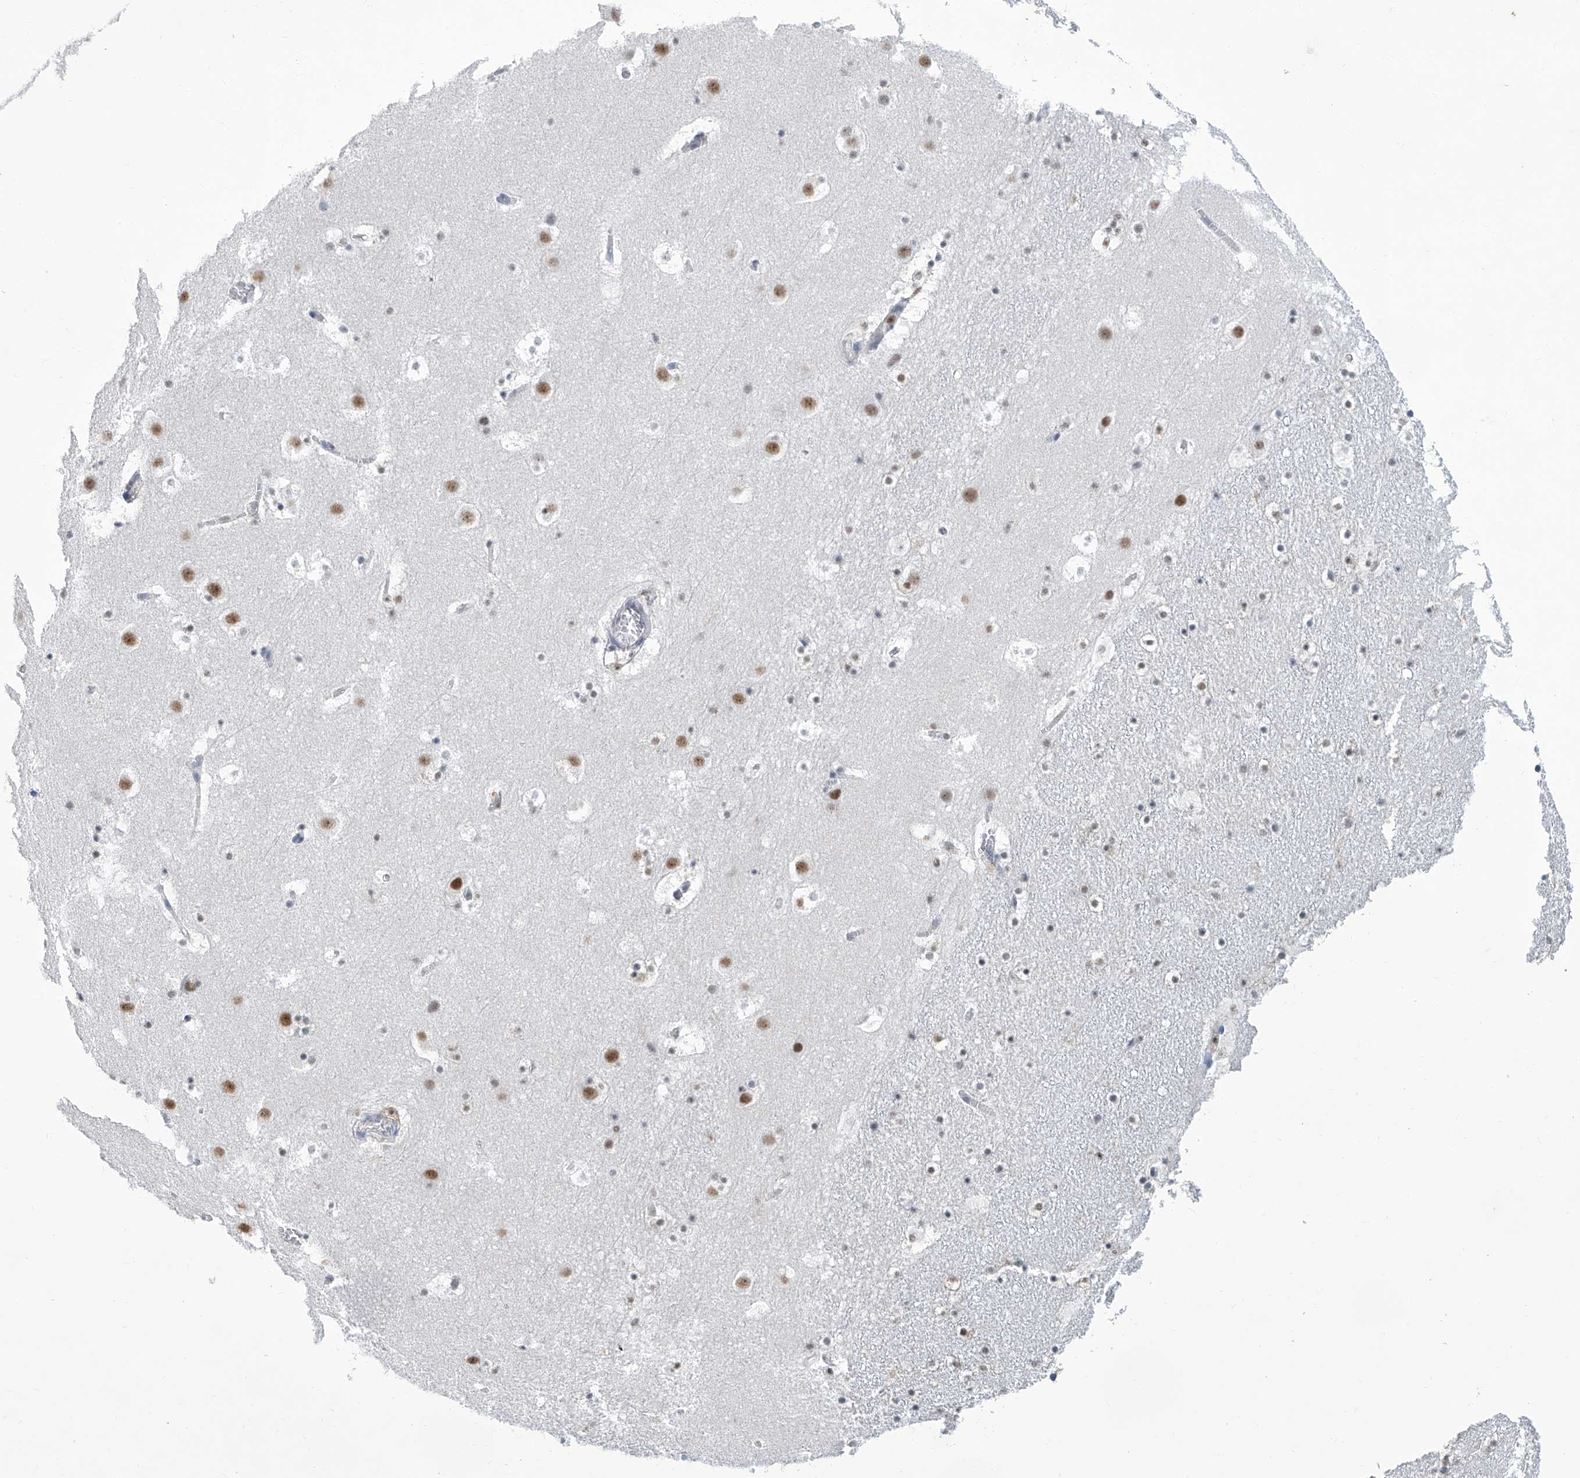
{"staining": {"intensity": "weak", "quantity": "<25%", "location": "nuclear"}, "tissue": "caudate", "cell_type": "Glial cells", "image_type": "normal", "snomed": [{"axis": "morphology", "description": "Normal tissue, NOS"}, {"axis": "topography", "description": "Lateral ventricle wall"}], "caption": "Normal caudate was stained to show a protein in brown. There is no significant staining in glial cells.", "gene": "SREBF2", "patient": {"sex": "male", "age": 45}}